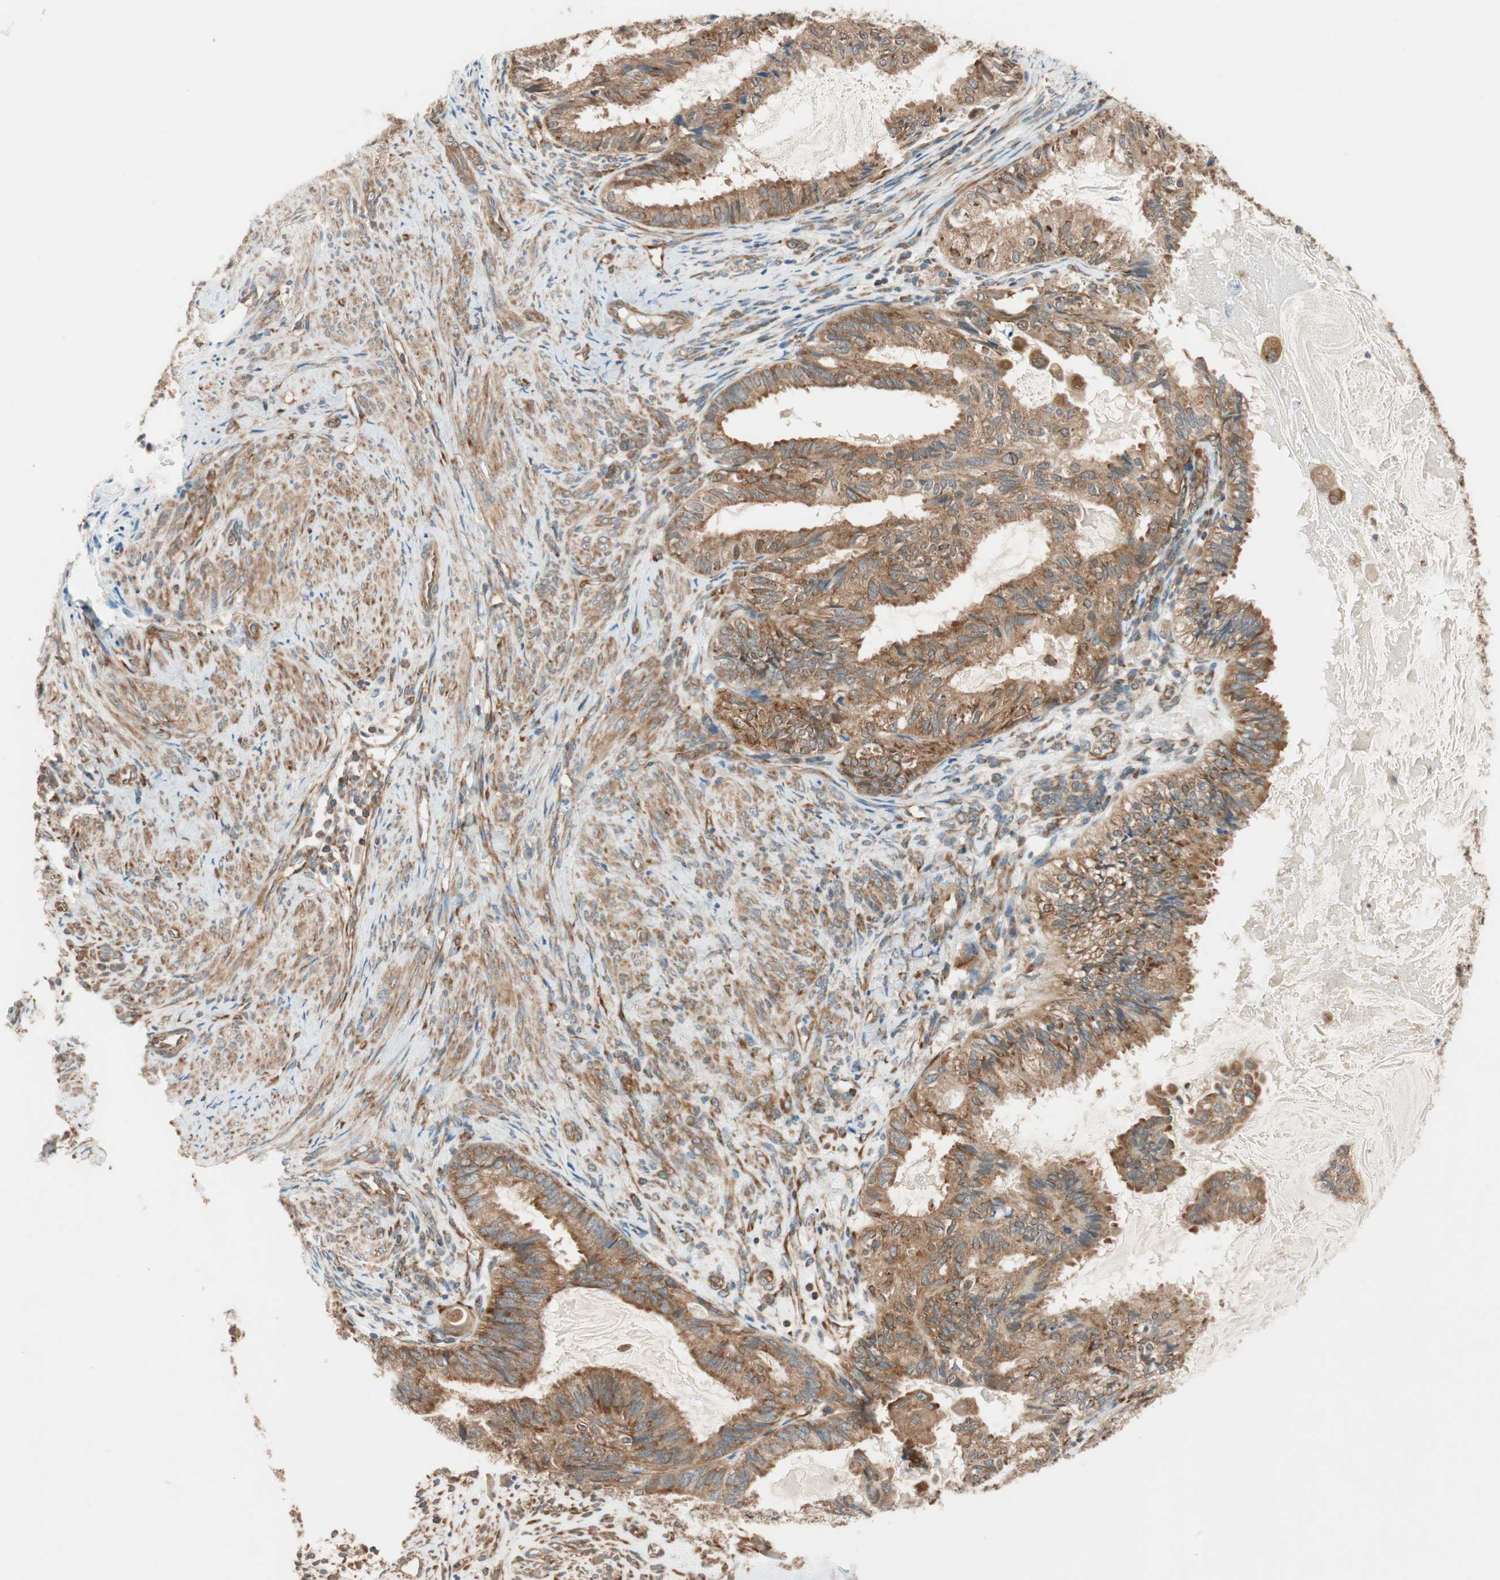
{"staining": {"intensity": "strong", "quantity": ">75%", "location": "cytoplasmic/membranous"}, "tissue": "cervical cancer", "cell_type": "Tumor cells", "image_type": "cancer", "snomed": [{"axis": "morphology", "description": "Normal tissue, NOS"}, {"axis": "morphology", "description": "Adenocarcinoma, NOS"}, {"axis": "topography", "description": "Cervix"}, {"axis": "topography", "description": "Endometrium"}], "caption": "There is high levels of strong cytoplasmic/membranous staining in tumor cells of cervical adenocarcinoma, as demonstrated by immunohistochemical staining (brown color).", "gene": "WASL", "patient": {"sex": "female", "age": 86}}